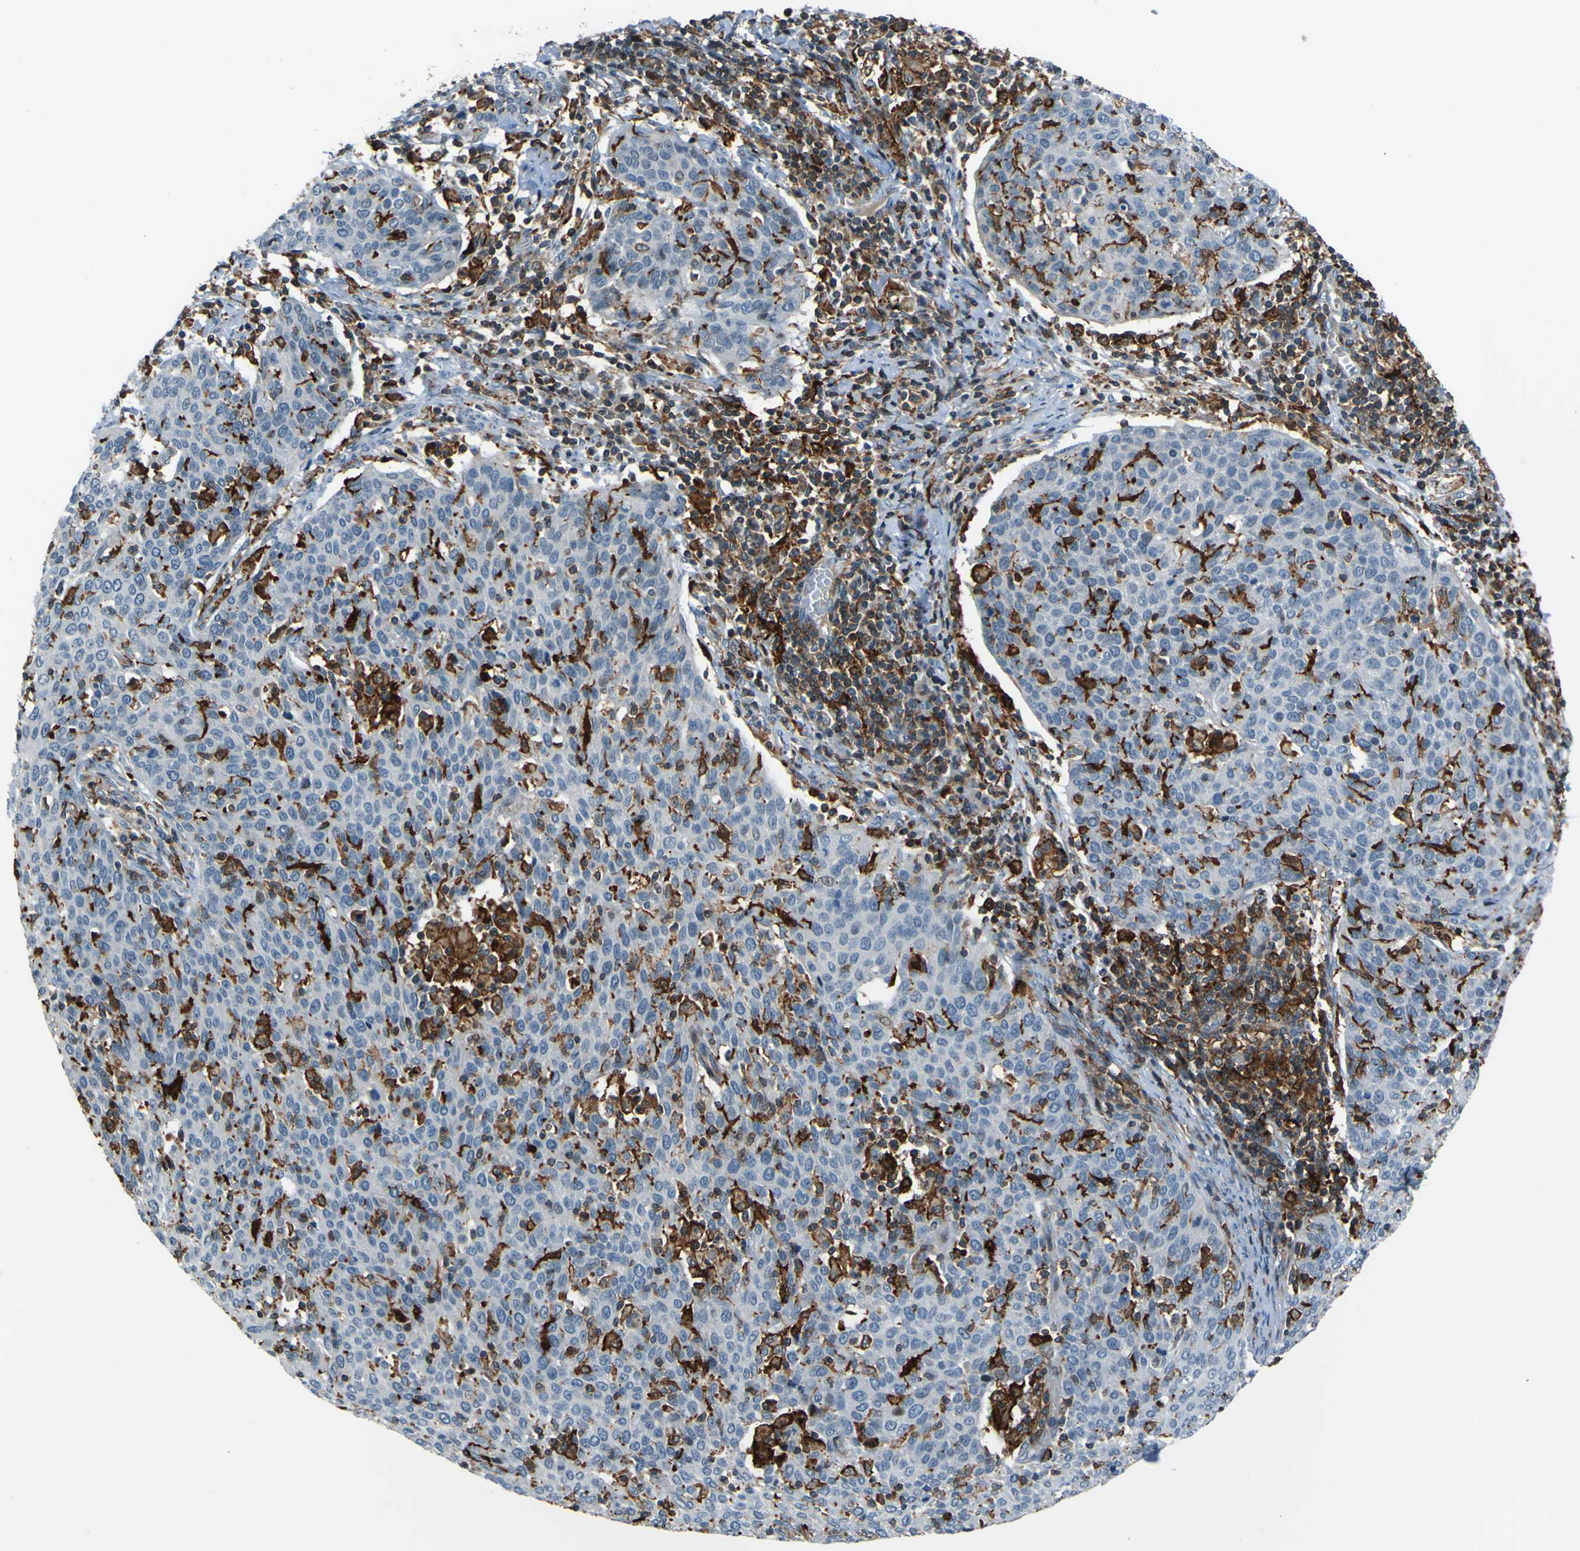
{"staining": {"intensity": "negative", "quantity": "none", "location": "none"}, "tissue": "cervical cancer", "cell_type": "Tumor cells", "image_type": "cancer", "snomed": [{"axis": "morphology", "description": "Squamous cell carcinoma, NOS"}, {"axis": "topography", "description": "Cervix"}], "caption": "Human cervical squamous cell carcinoma stained for a protein using IHC exhibits no staining in tumor cells.", "gene": "PCDHB5", "patient": {"sex": "female", "age": 38}}